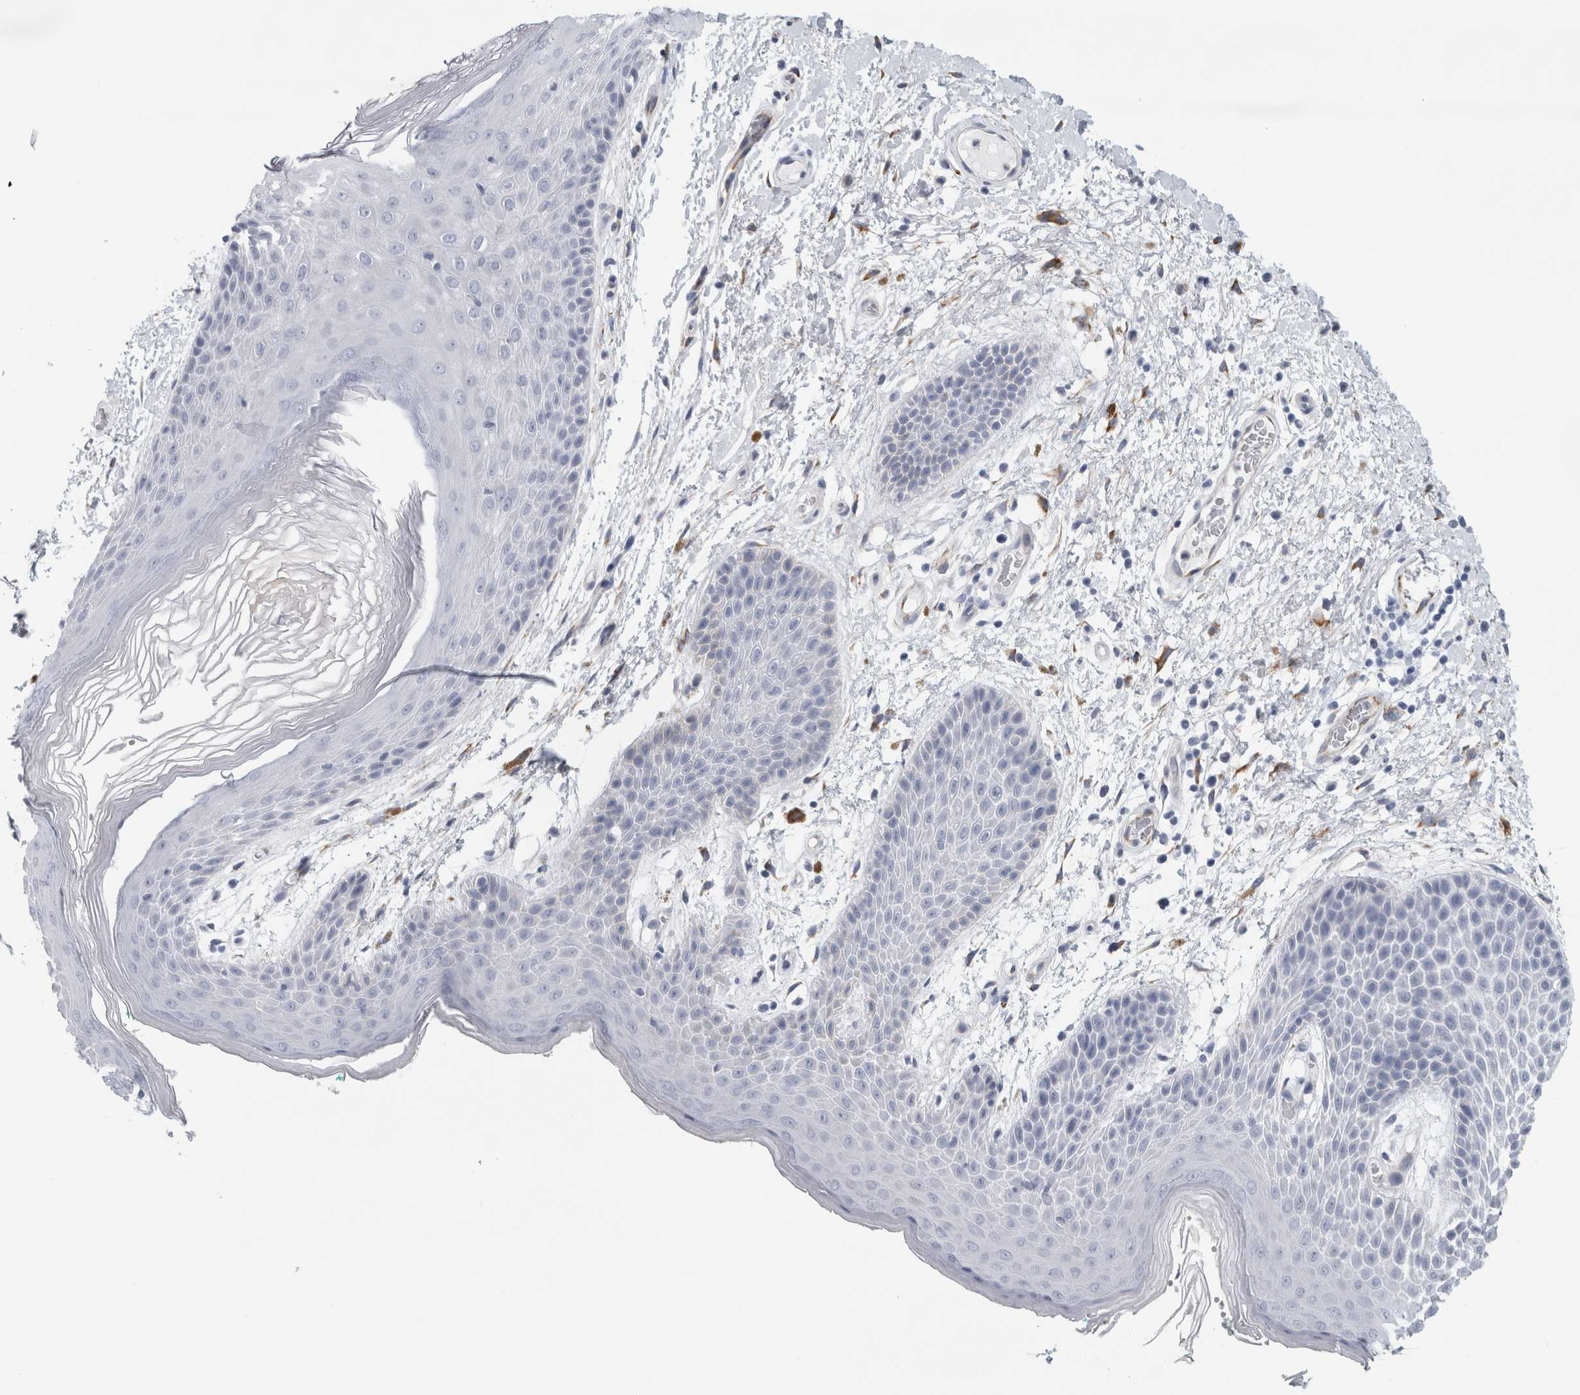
{"staining": {"intensity": "negative", "quantity": "none", "location": "none"}, "tissue": "skin", "cell_type": "Epidermal cells", "image_type": "normal", "snomed": [{"axis": "morphology", "description": "Normal tissue, NOS"}, {"axis": "topography", "description": "Anal"}], "caption": "Epidermal cells show no significant staining in unremarkable skin. (Stains: DAB immunohistochemistry with hematoxylin counter stain, Microscopy: brightfield microscopy at high magnification).", "gene": "B3GNT3", "patient": {"sex": "male", "age": 74}}